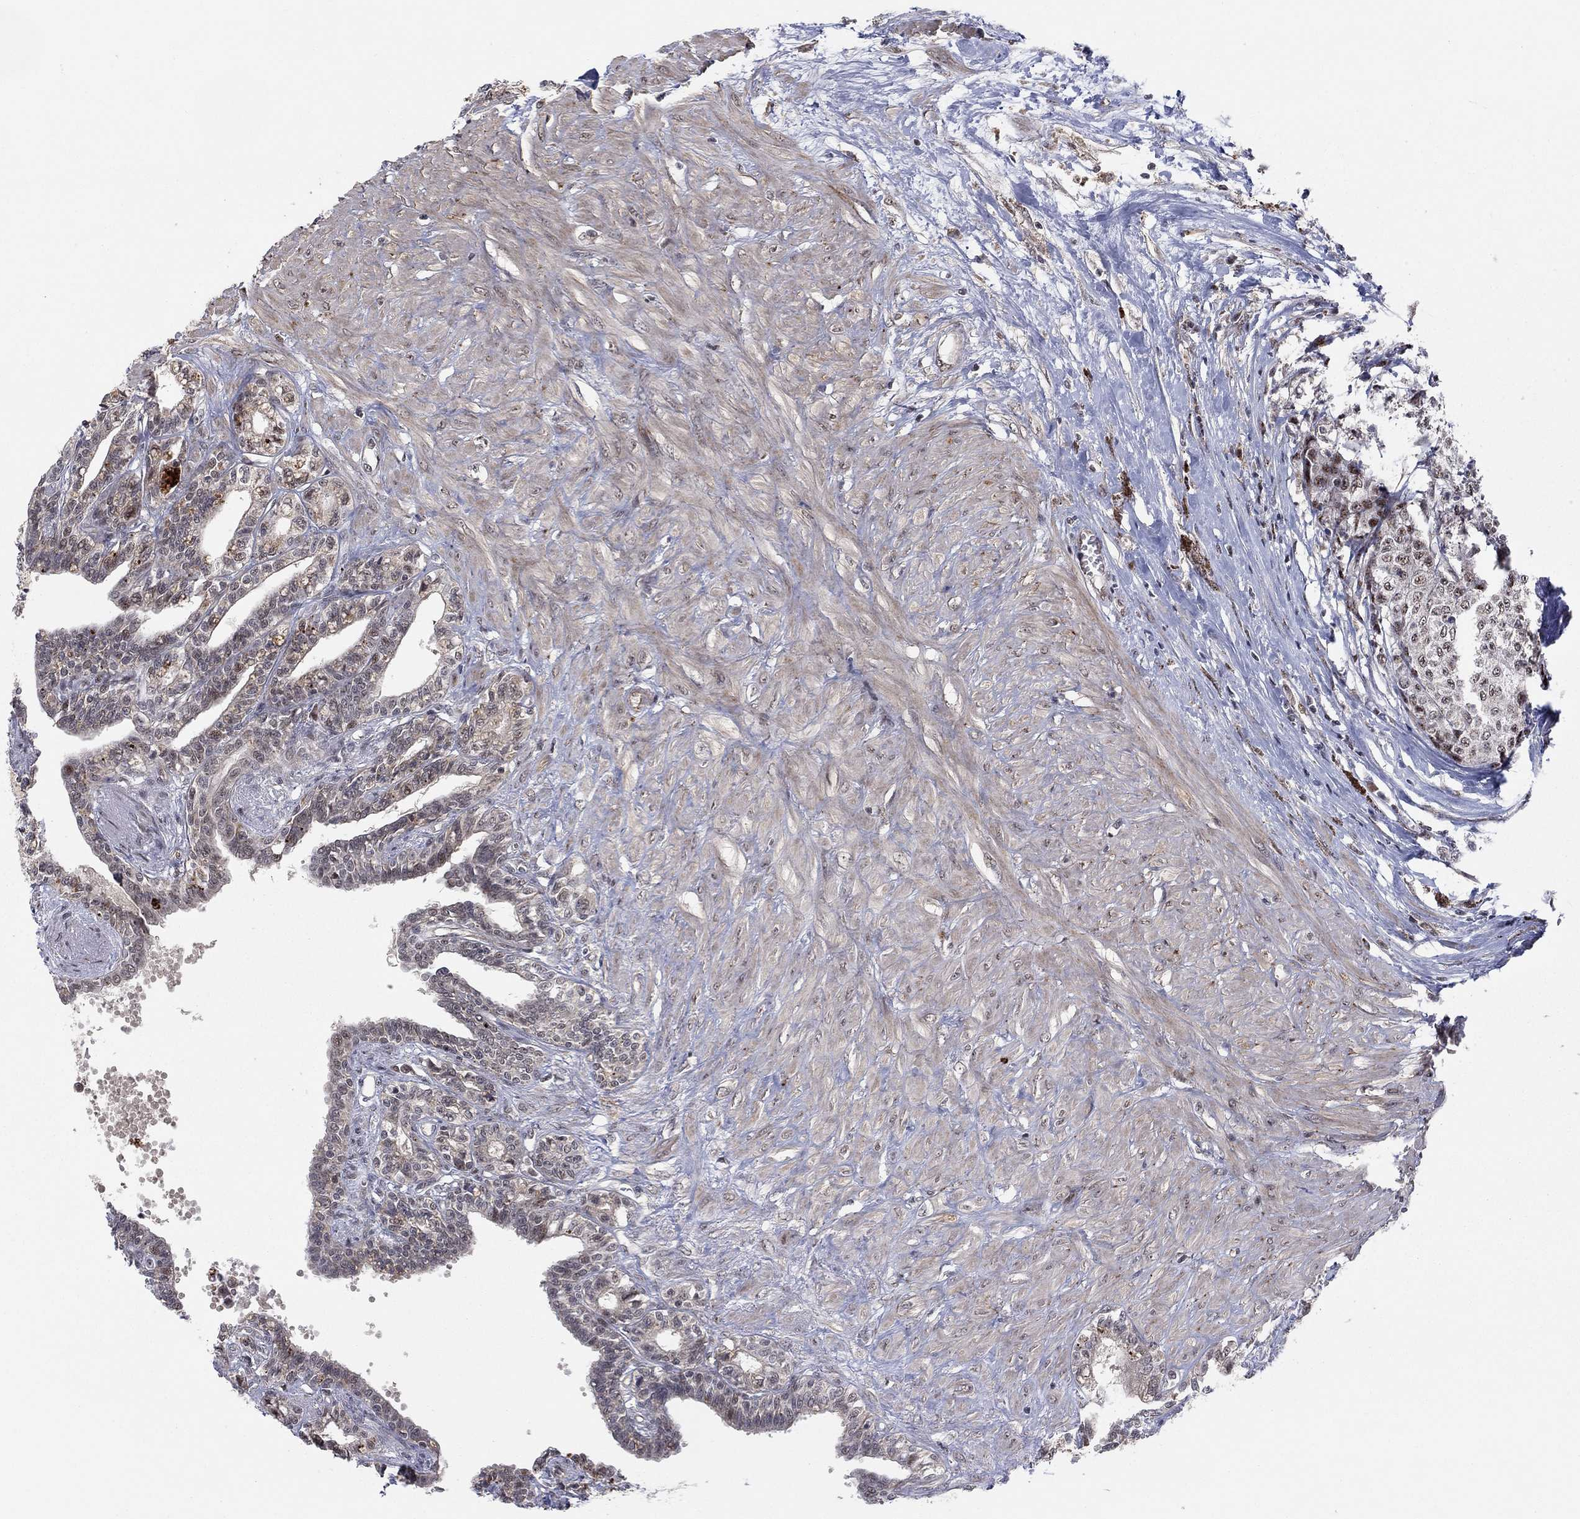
{"staining": {"intensity": "strong", "quantity": ">75%", "location": "cytoplasmic/membranous"}, "tissue": "seminal vesicle", "cell_type": "Glandular cells", "image_type": "normal", "snomed": [{"axis": "morphology", "description": "Normal tissue, NOS"}, {"axis": "morphology", "description": "Urothelial carcinoma, NOS"}, {"axis": "topography", "description": "Urinary bladder"}, {"axis": "topography", "description": "Seminal veicle"}], "caption": "Strong cytoplasmic/membranous protein staining is present in approximately >75% of glandular cells in seminal vesicle.", "gene": "ZNF395", "patient": {"sex": "male", "age": 76}}